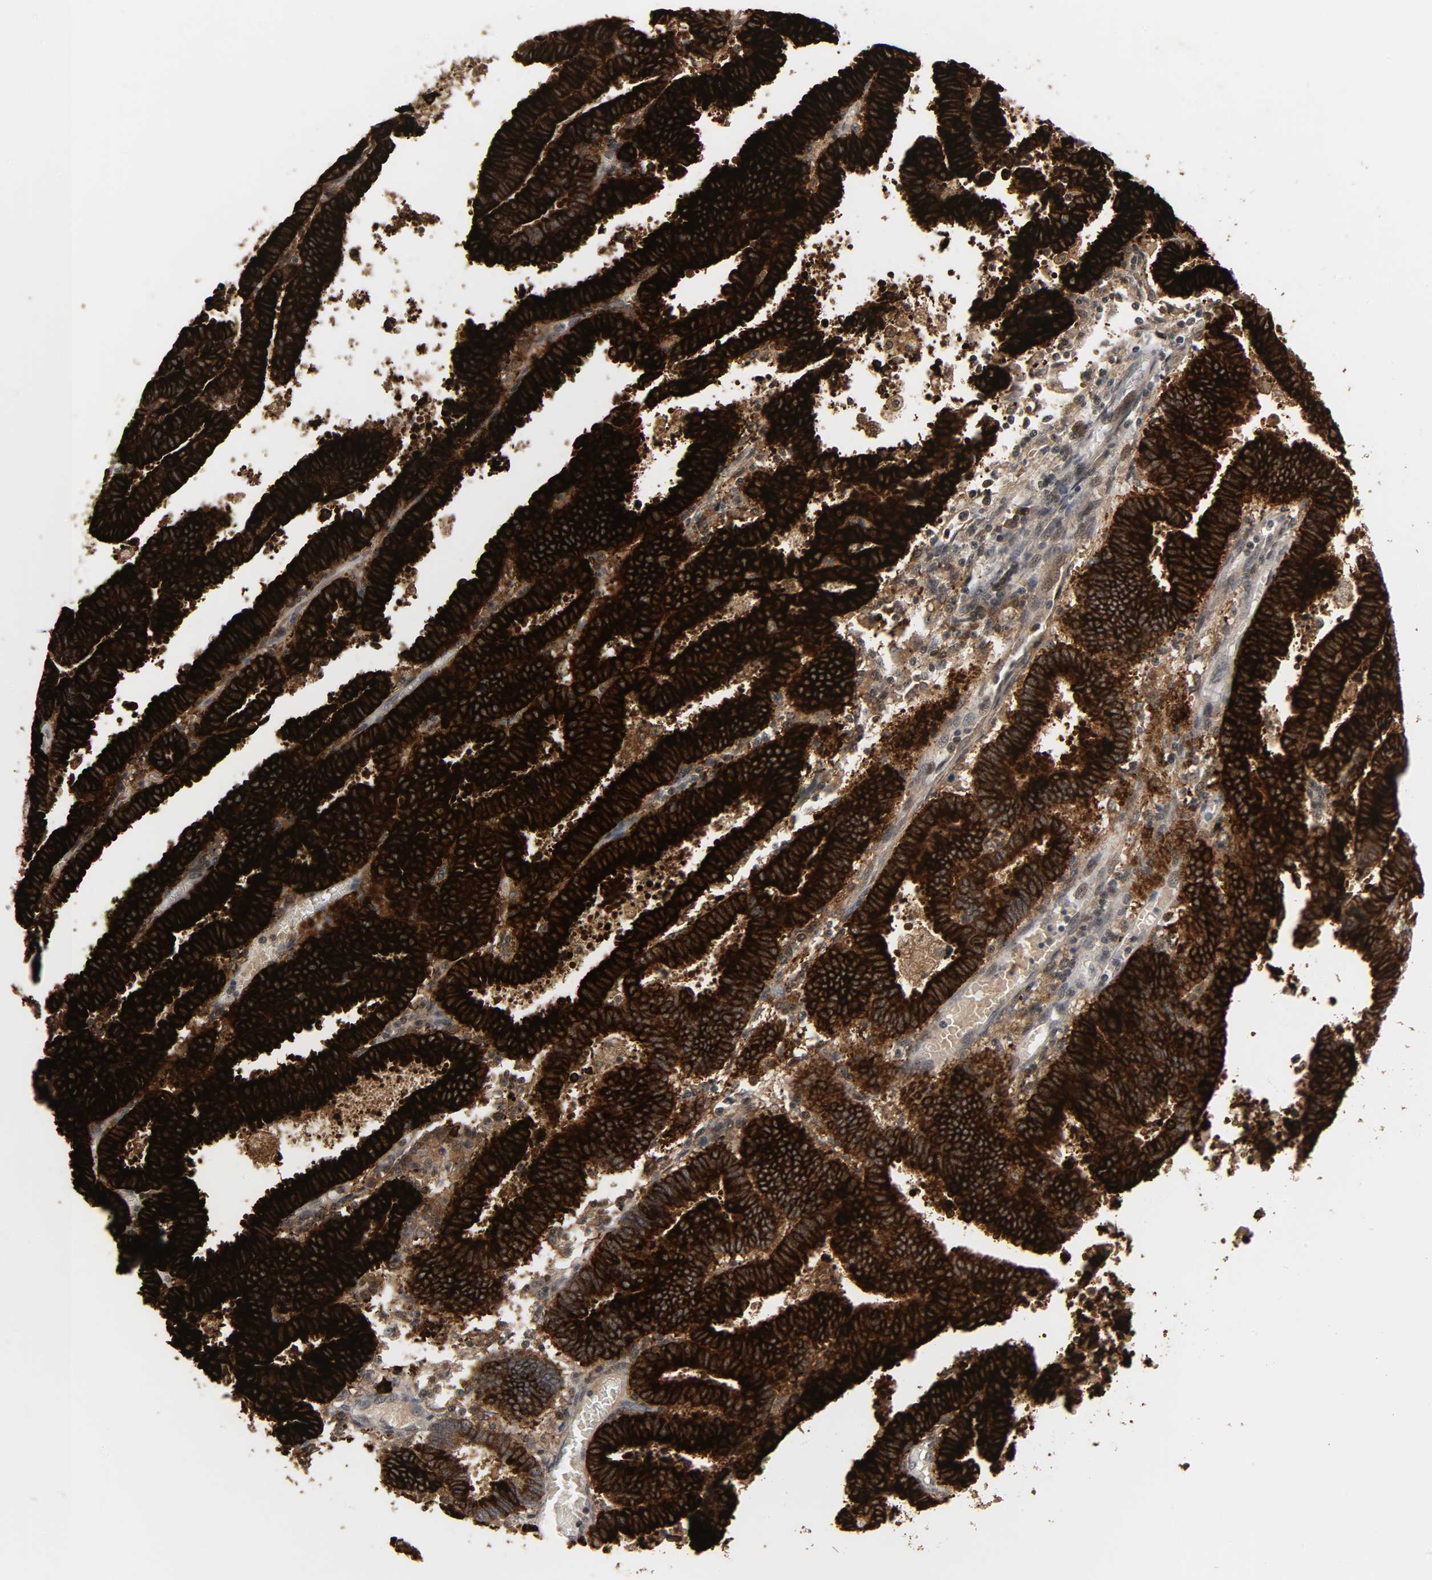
{"staining": {"intensity": "strong", "quantity": ">75%", "location": "cytoplasmic/membranous"}, "tissue": "endometrial cancer", "cell_type": "Tumor cells", "image_type": "cancer", "snomed": [{"axis": "morphology", "description": "Adenocarcinoma, NOS"}, {"axis": "topography", "description": "Uterus"}], "caption": "DAB (3,3'-diaminobenzidine) immunohistochemical staining of adenocarcinoma (endometrial) shows strong cytoplasmic/membranous protein expression in about >75% of tumor cells.", "gene": "MUC1", "patient": {"sex": "female", "age": 83}}